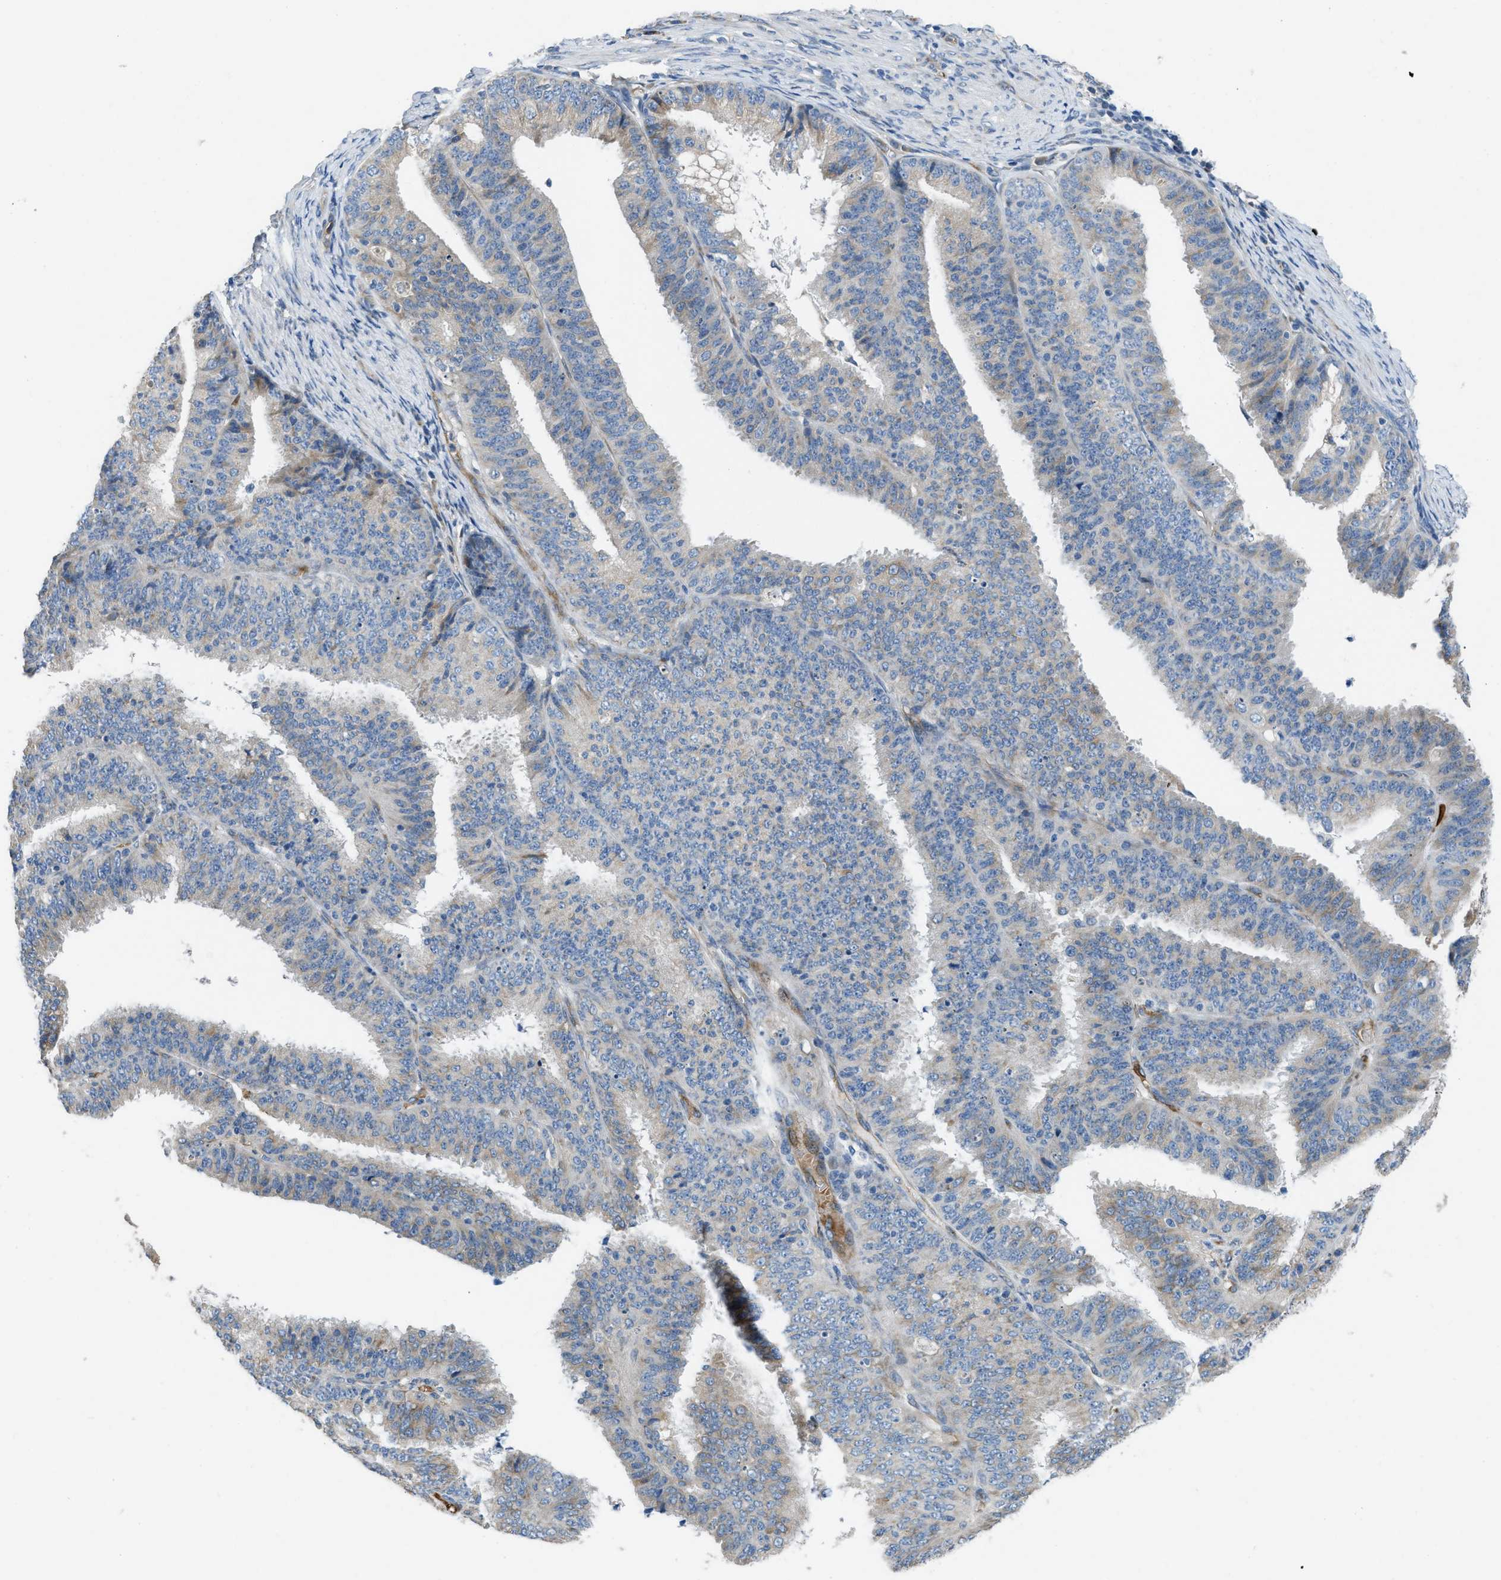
{"staining": {"intensity": "weak", "quantity": "<25%", "location": "cytoplasmic/membranous"}, "tissue": "endometrial cancer", "cell_type": "Tumor cells", "image_type": "cancer", "snomed": [{"axis": "morphology", "description": "Adenocarcinoma, NOS"}, {"axis": "topography", "description": "Endometrium"}], "caption": "DAB immunohistochemical staining of human endometrial cancer (adenocarcinoma) displays no significant positivity in tumor cells.", "gene": "GGCX", "patient": {"sex": "female", "age": 70}}